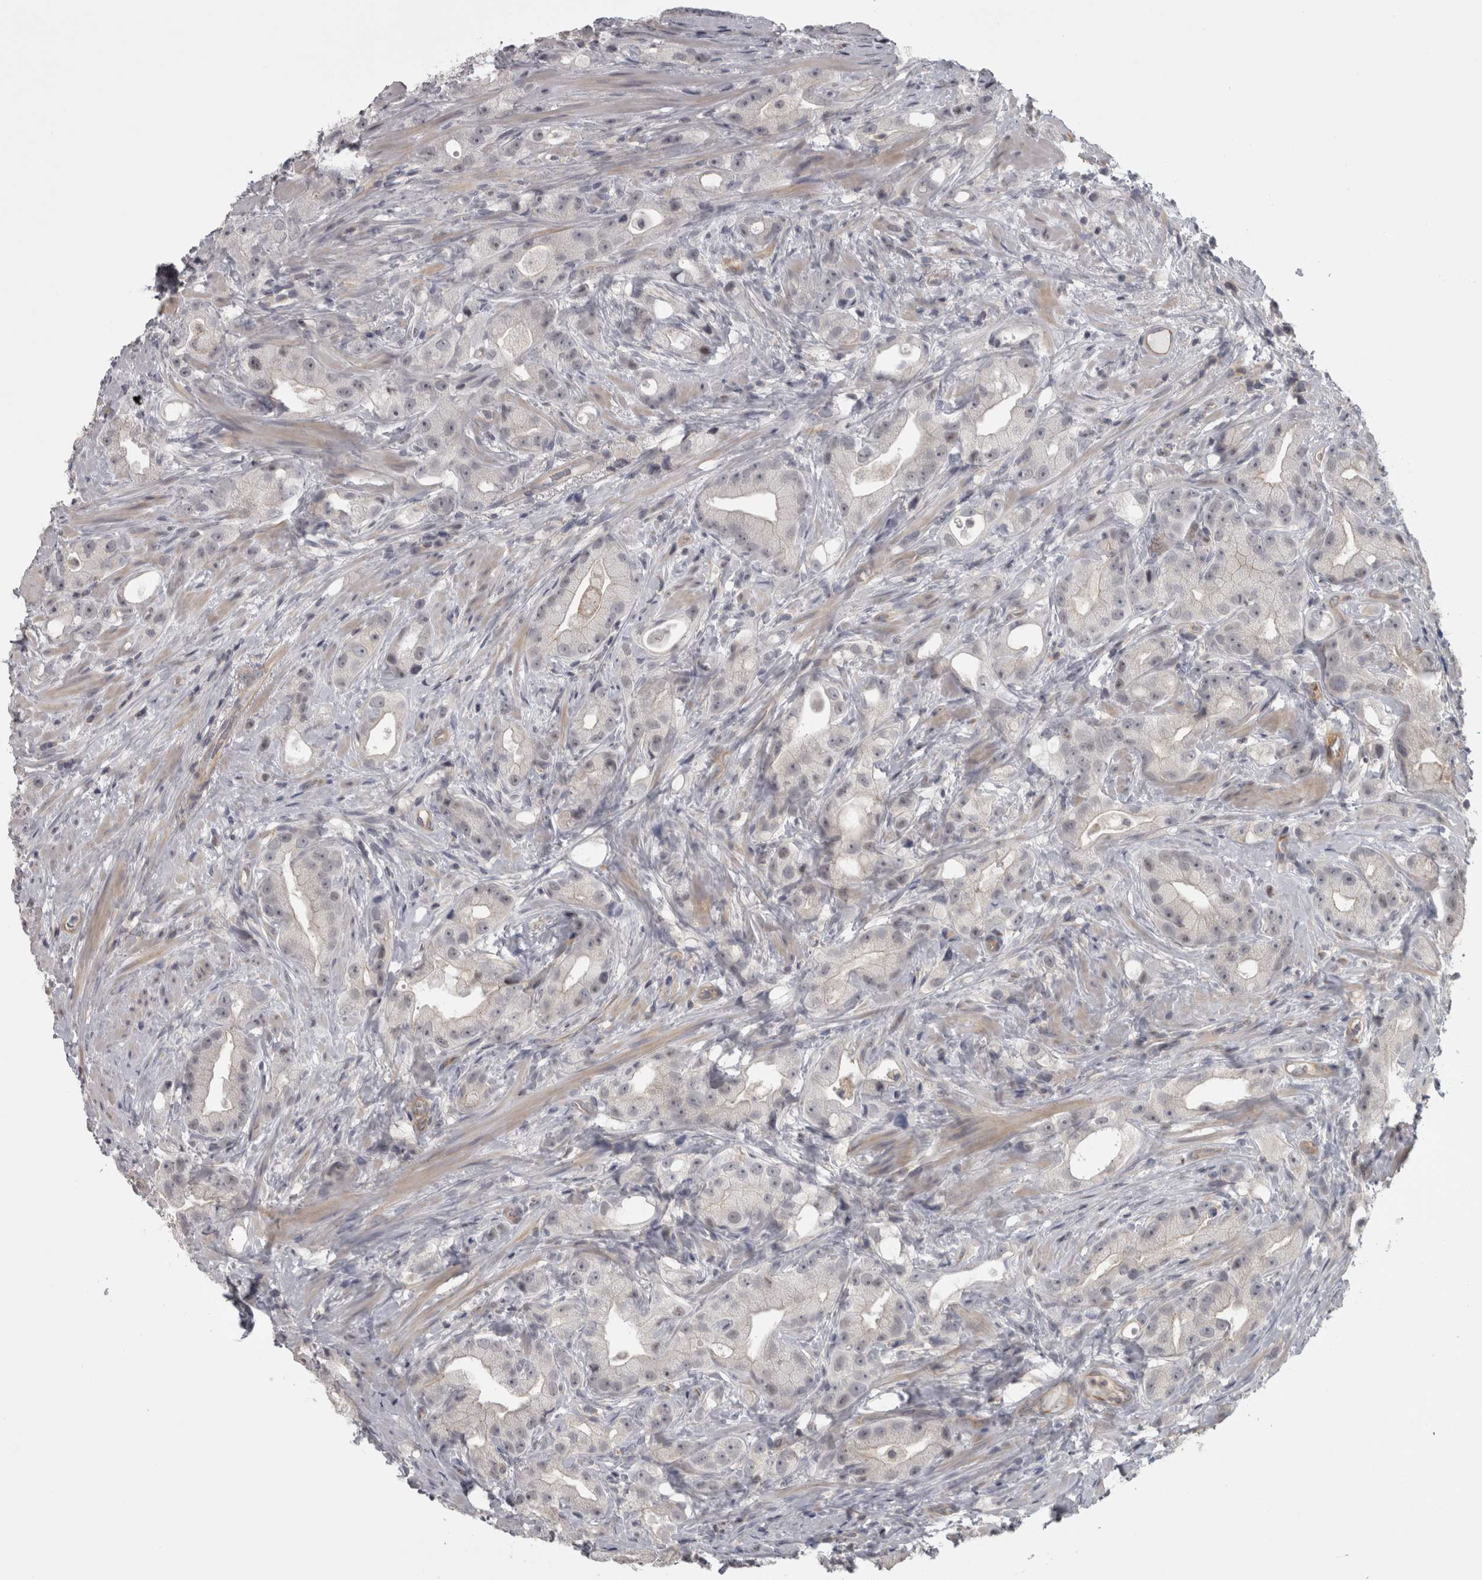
{"staining": {"intensity": "negative", "quantity": "none", "location": "none"}, "tissue": "prostate cancer", "cell_type": "Tumor cells", "image_type": "cancer", "snomed": [{"axis": "morphology", "description": "Adenocarcinoma, High grade"}, {"axis": "topography", "description": "Prostate"}], "caption": "Histopathology image shows no significant protein positivity in tumor cells of prostate cancer. (Immunohistochemistry, brightfield microscopy, high magnification).", "gene": "PPP1R12B", "patient": {"sex": "male", "age": 63}}